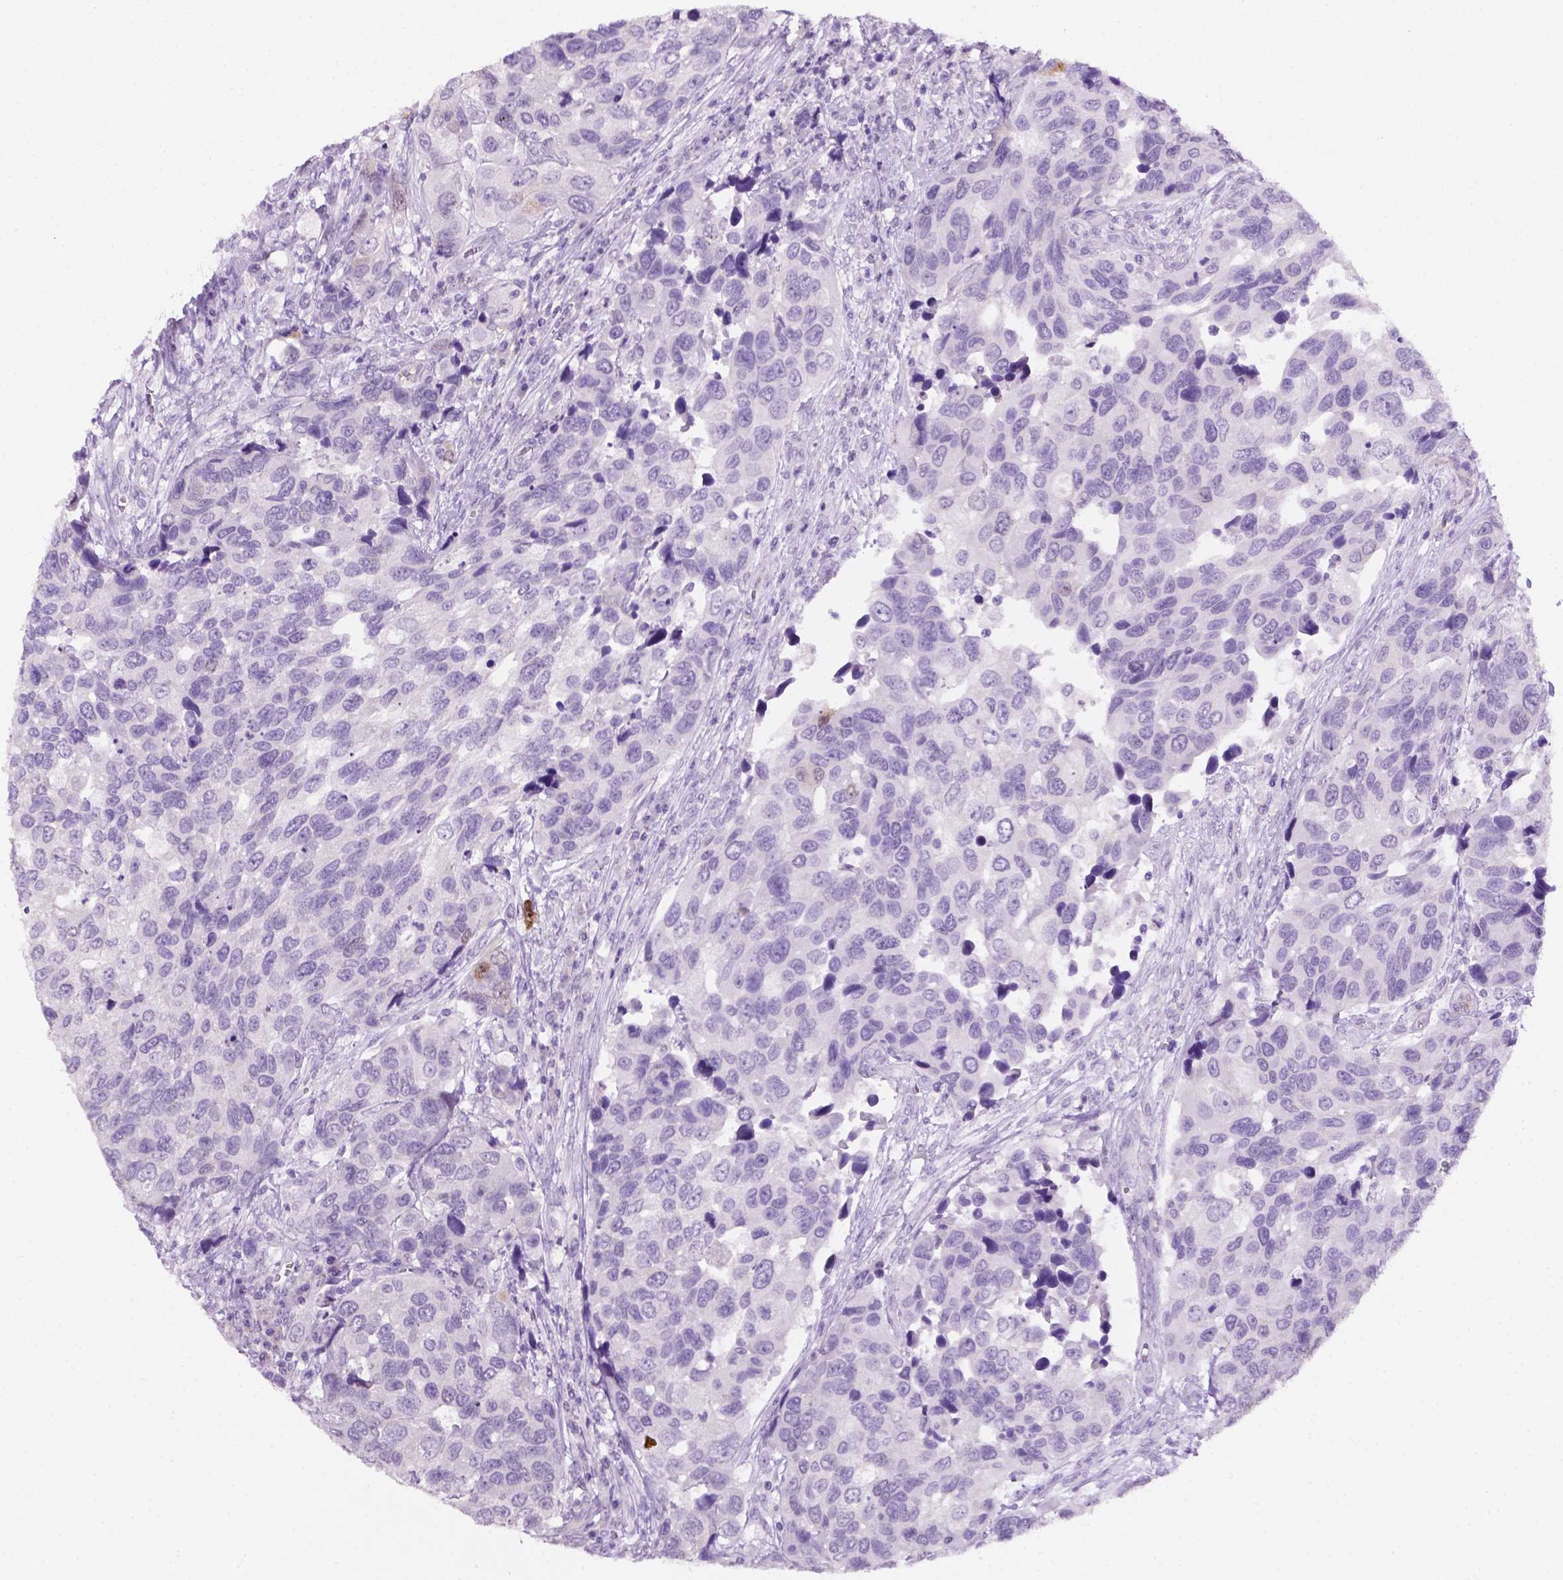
{"staining": {"intensity": "negative", "quantity": "none", "location": "none"}, "tissue": "urothelial cancer", "cell_type": "Tumor cells", "image_type": "cancer", "snomed": [{"axis": "morphology", "description": "Urothelial carcinoma, High grade"}, {"axis": "topography", "description": "Urinary bladder"}], "caption": "Immunohistochemistry photomicrograph of urothelial cancer stained for a protein (brown), which shows no expression in tumor cells.", "gene": "PHGR1", "patient": {"sex": "male", "age": 60}}